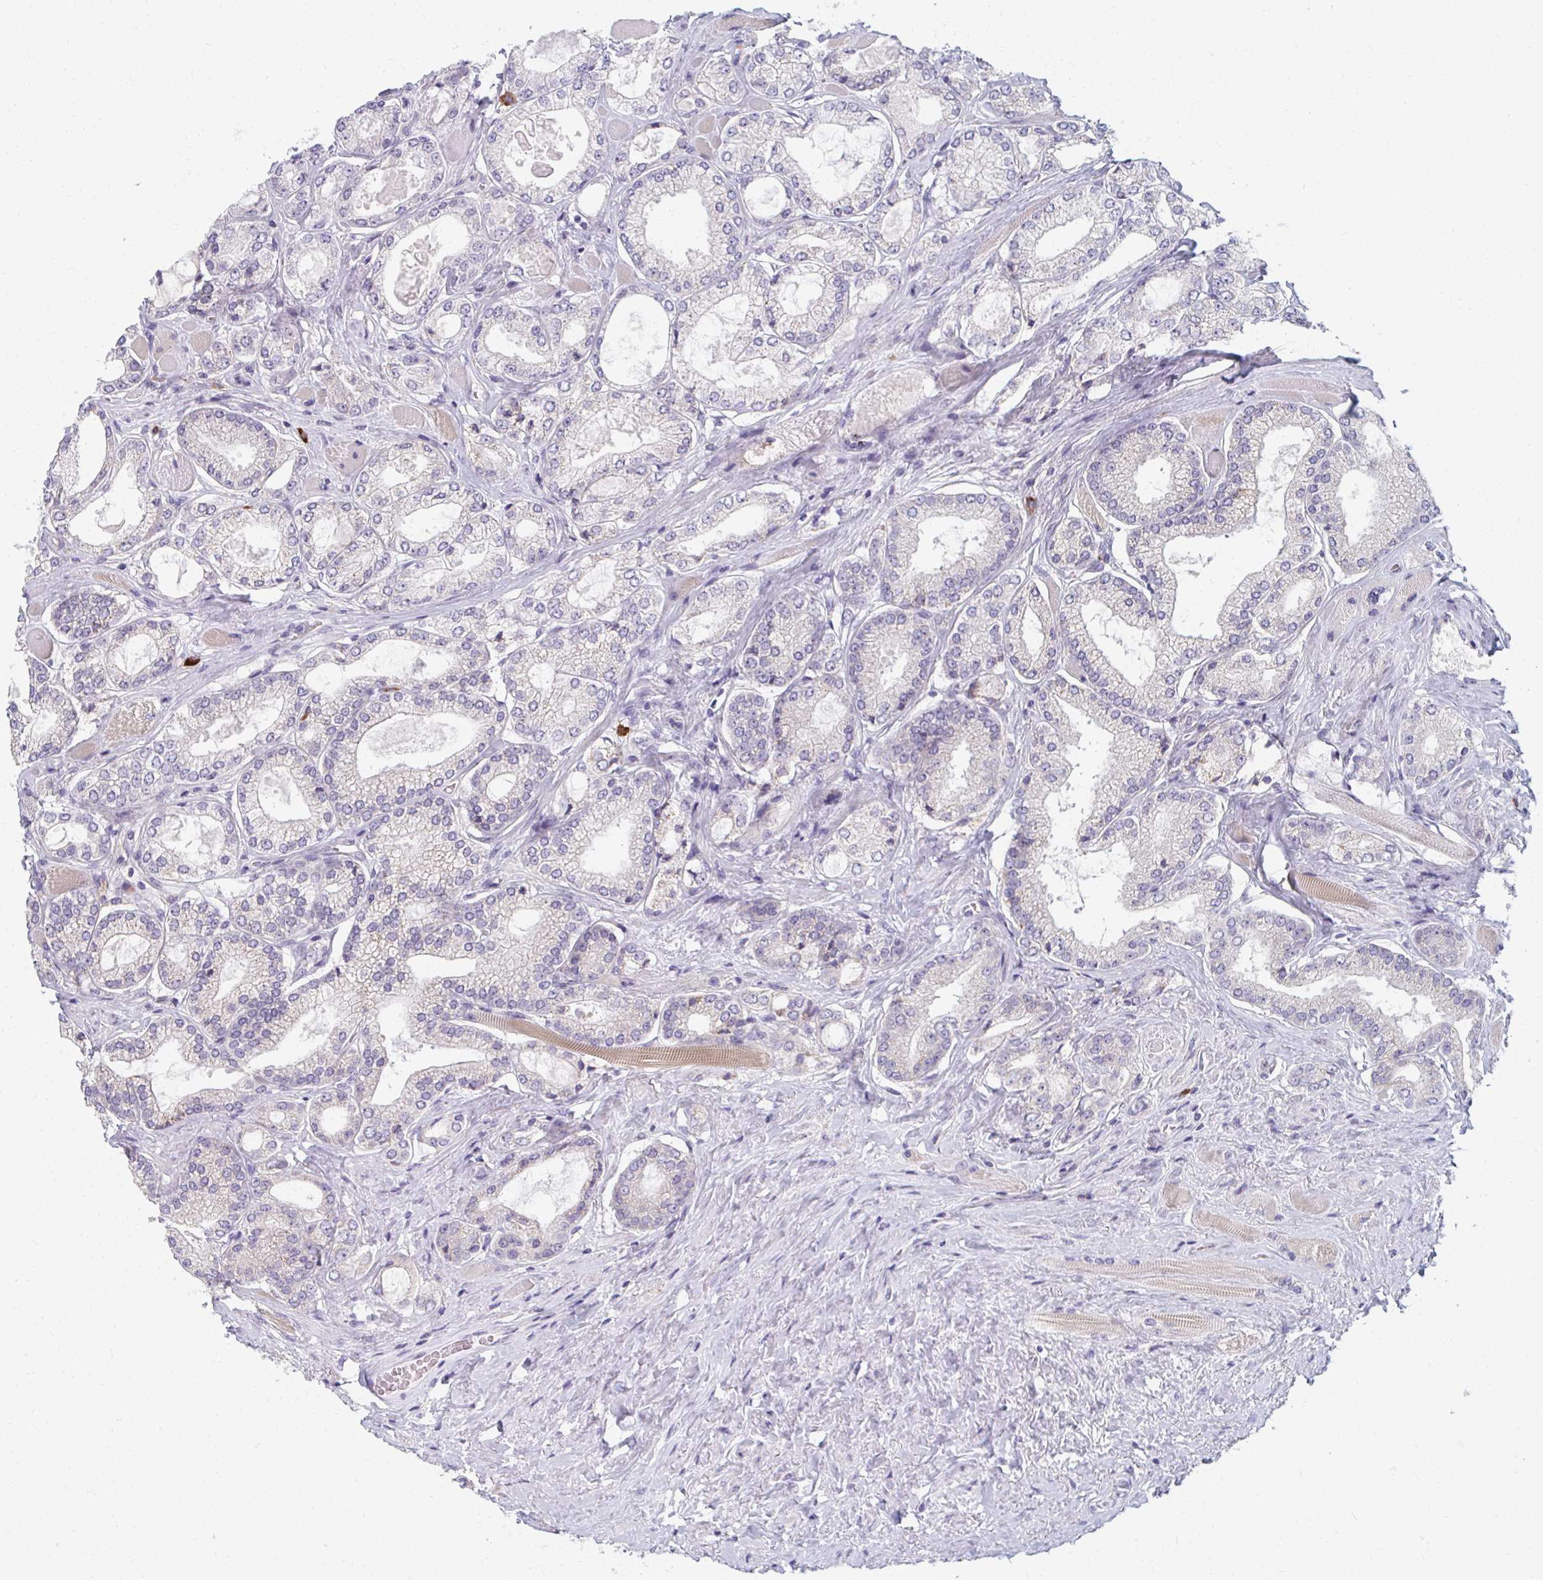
{"staining": {"intensity": "negative", "quantity": "none", "location": "none"}, "tissue": "prostate cancer", "cell_type": "Tumor cells", "image_type": "cancer", "snomed": [{"axis": "morphology", "description": "Adenocarcinoma, High grade"}, {"axis": "topography", "description": "Prostate"}], "caption": "Tumor cells are negative for protein expression in human prostate cancer.", "gene": "EIF1AD", "patient": {"sex": "male", "age": 68}}